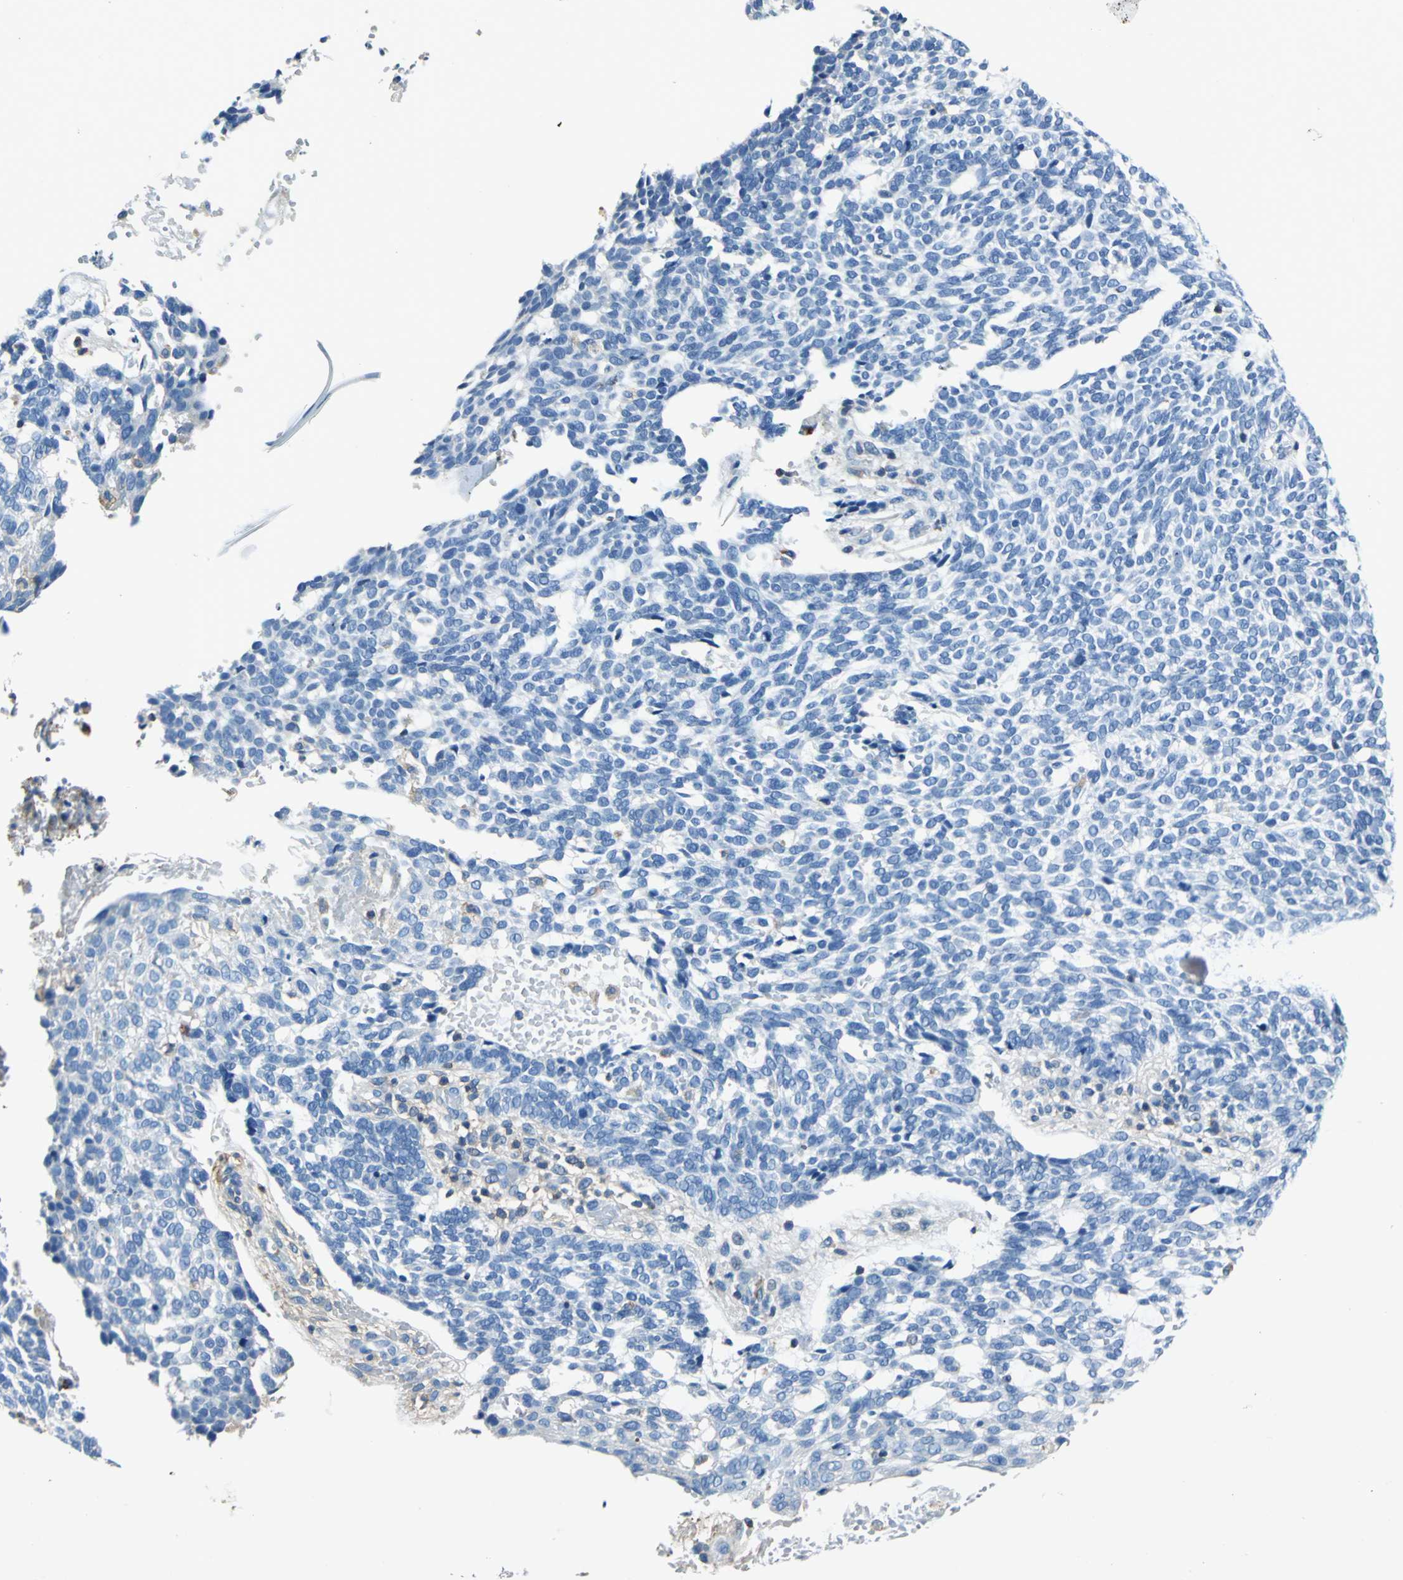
{"staining": {"intensity": "negative", "quantity": "none", "location": "none"}, "tissue": "skin cancer", "cell_type": "Tumor cells", "image_type": "cancer", "snomed": [{"axis": "morphology", "description": "Normal tissue, NOS"}, {"axis": "morphology", "description": "Basal cell carcinoma"}, {"axis": "topography", "description": "Skin"}], "caption": "Skin cancer (basal cell carcinoma) was stained to show a protein in brown. There is no significant positivity in tumor cells.", "gene": "SEPTIN6", "patient": {"sex": "male", "age": 87}}